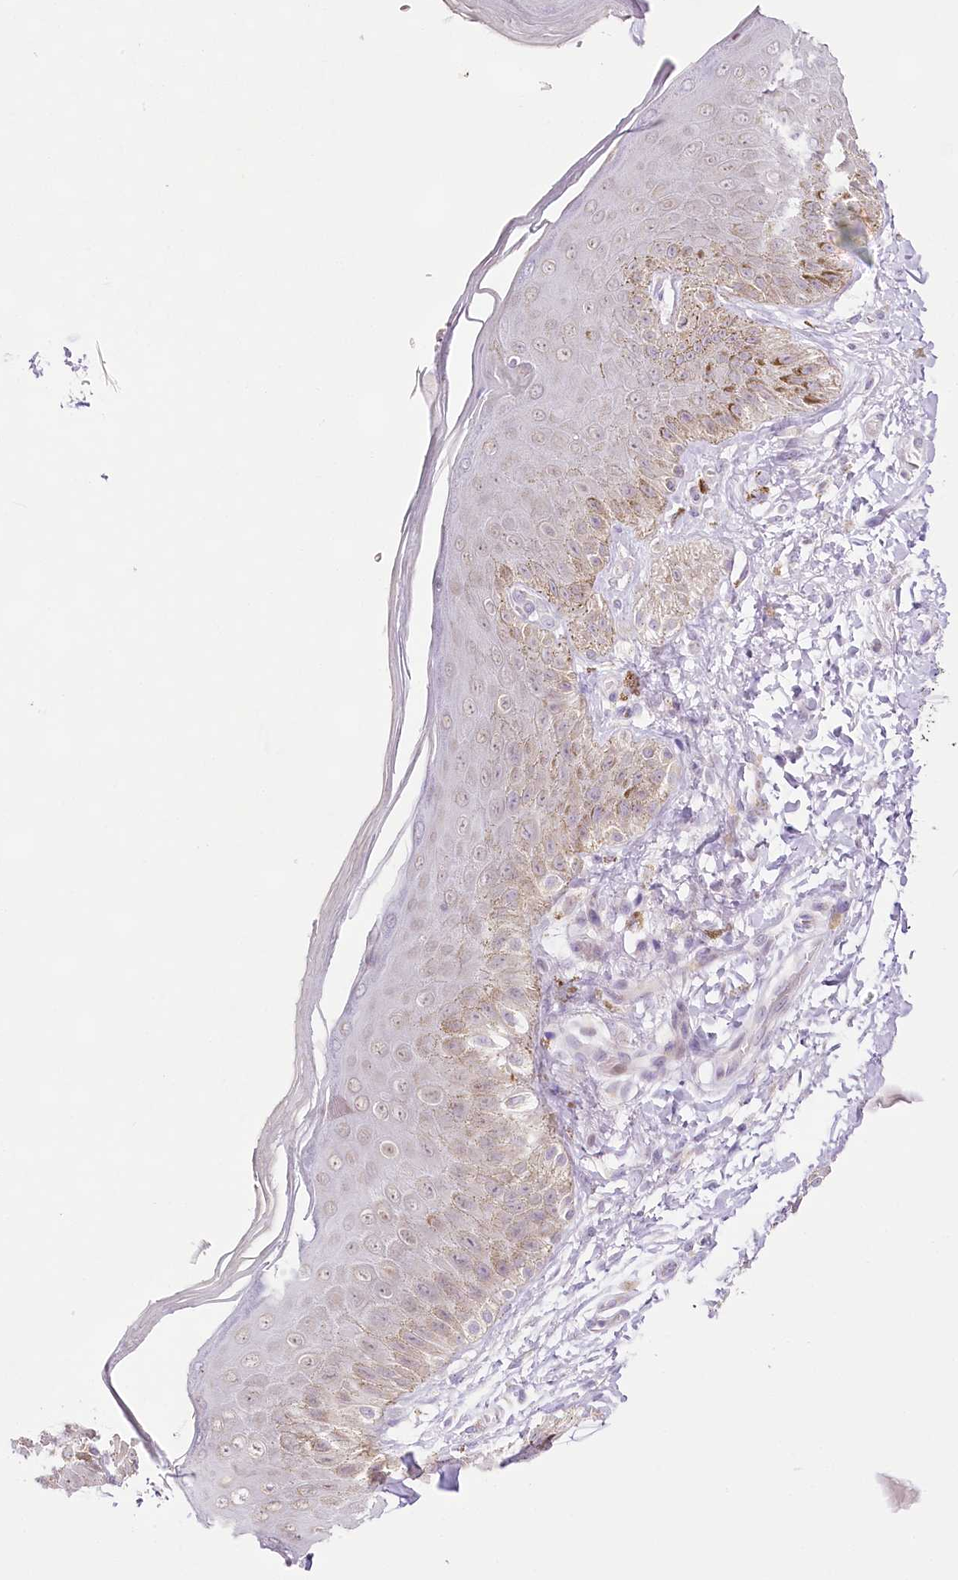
{"staining": {"intensity": "weak", "quantity": "<25%", "location": "cytoplasmic/membranous"}, "tissue": "skin", "cell_type": "Epidermal cells", "image_type": "normal", "snomed": [{"axis": "morphology", "description": "Normal tissue, NOS"}, {"axis": "topography", "description": "Anal"}], "caption": "IHC histopathology image of benign skin stained for a protein (brown), which shows no positivity in epidermal cells. (Immunohistochemistry (ihc), brightfield microscopy, high magnification).", "gene": "CCDC30", "patient": {"sex": "male", "age": 44}}